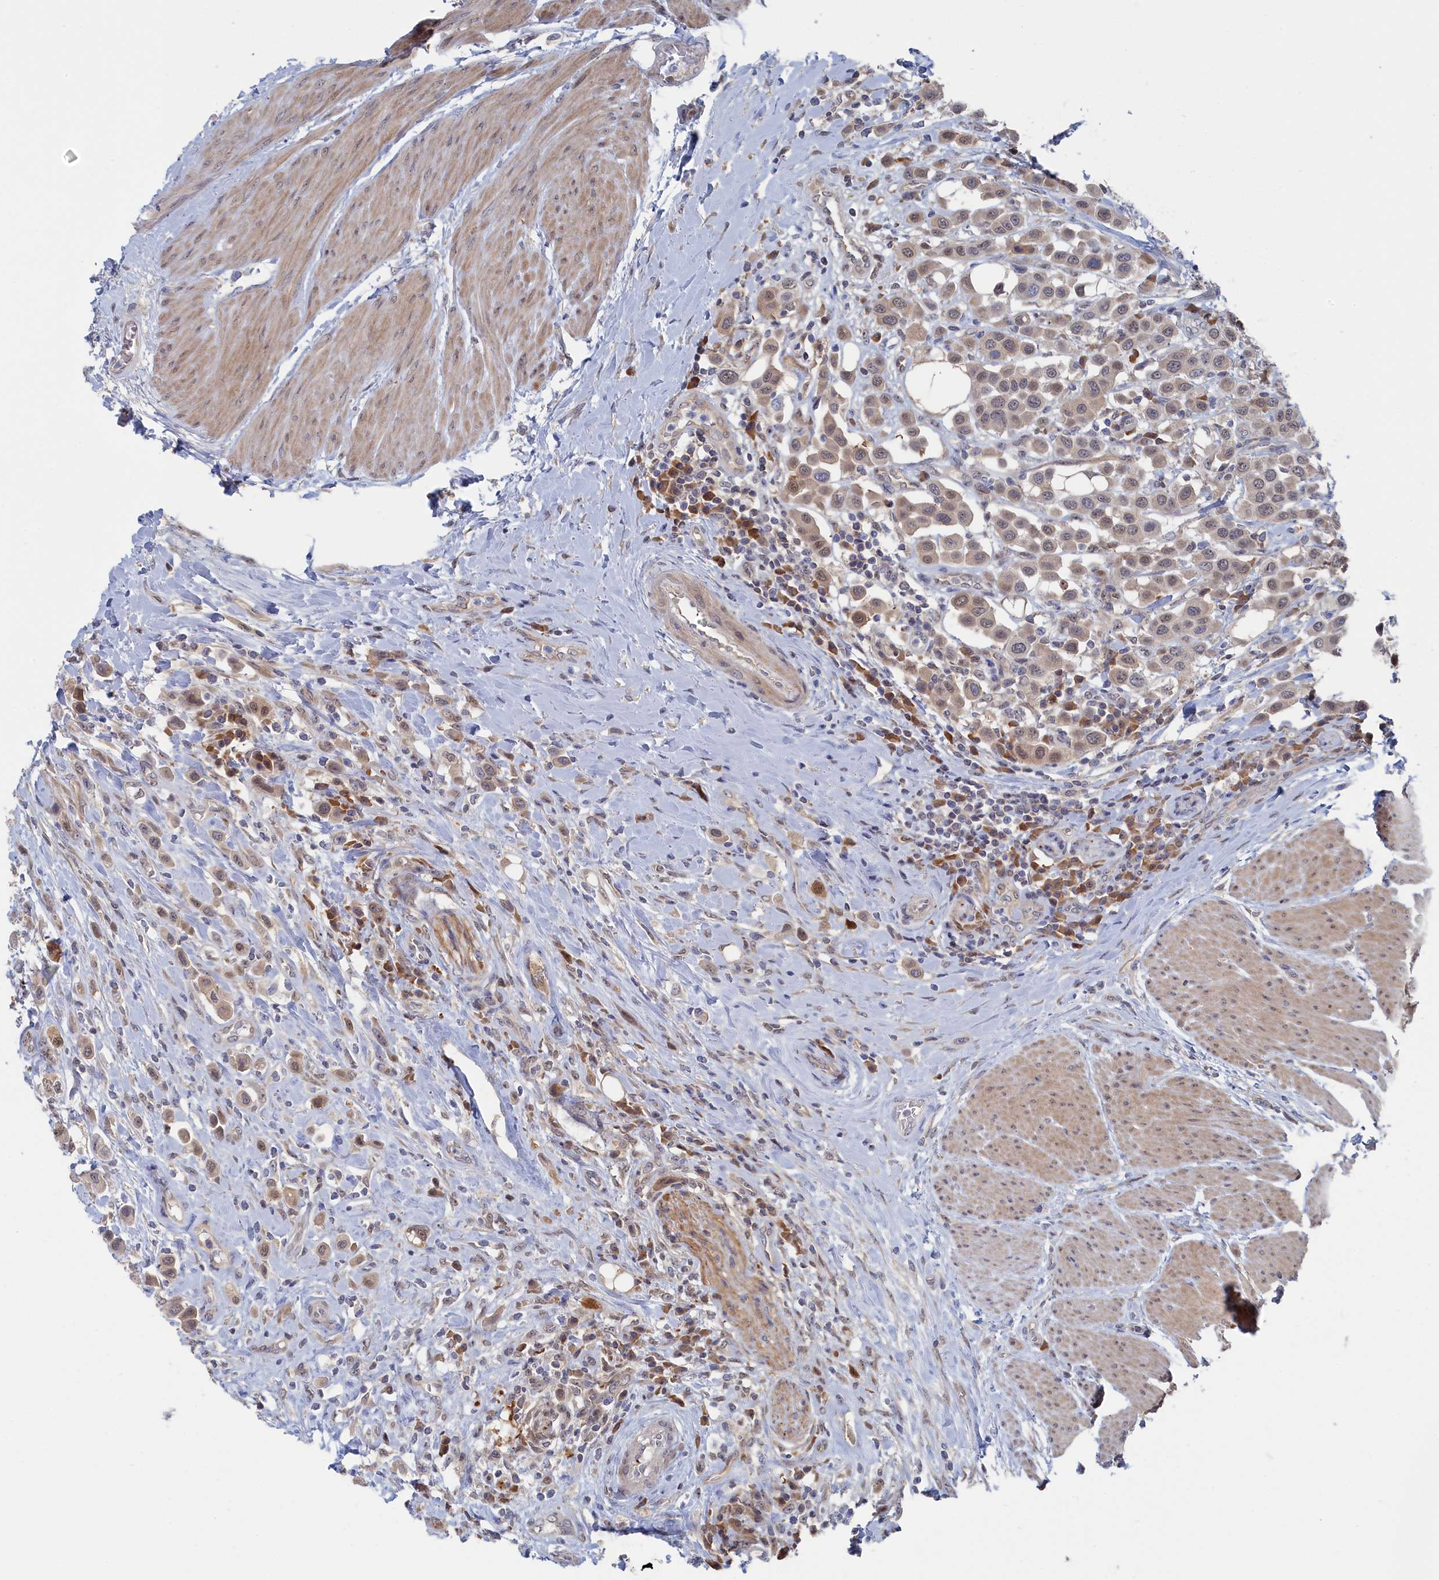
{"staining": {"intensity": "weak", "quantity": "25%-75%", "location": "nuclear"}, "tissue": "urothelial cancer", "cell_type": "Tumor cells", "image_type": "cancer", "snomed": [{"axis": "morphology", "description": "Urothelial carcinoma, High grade"}, {"axis": "topography", "description": "Urinary bladder"}], "caption": "The image reveals immunohistochemical staining of high-grade urothelial carcinoma. There is weak nuclear expression is seen in approximately 25%-75% of tumor cells.", "gene": "IRGQ", "patient": {"sex": "male", "age": 50}}